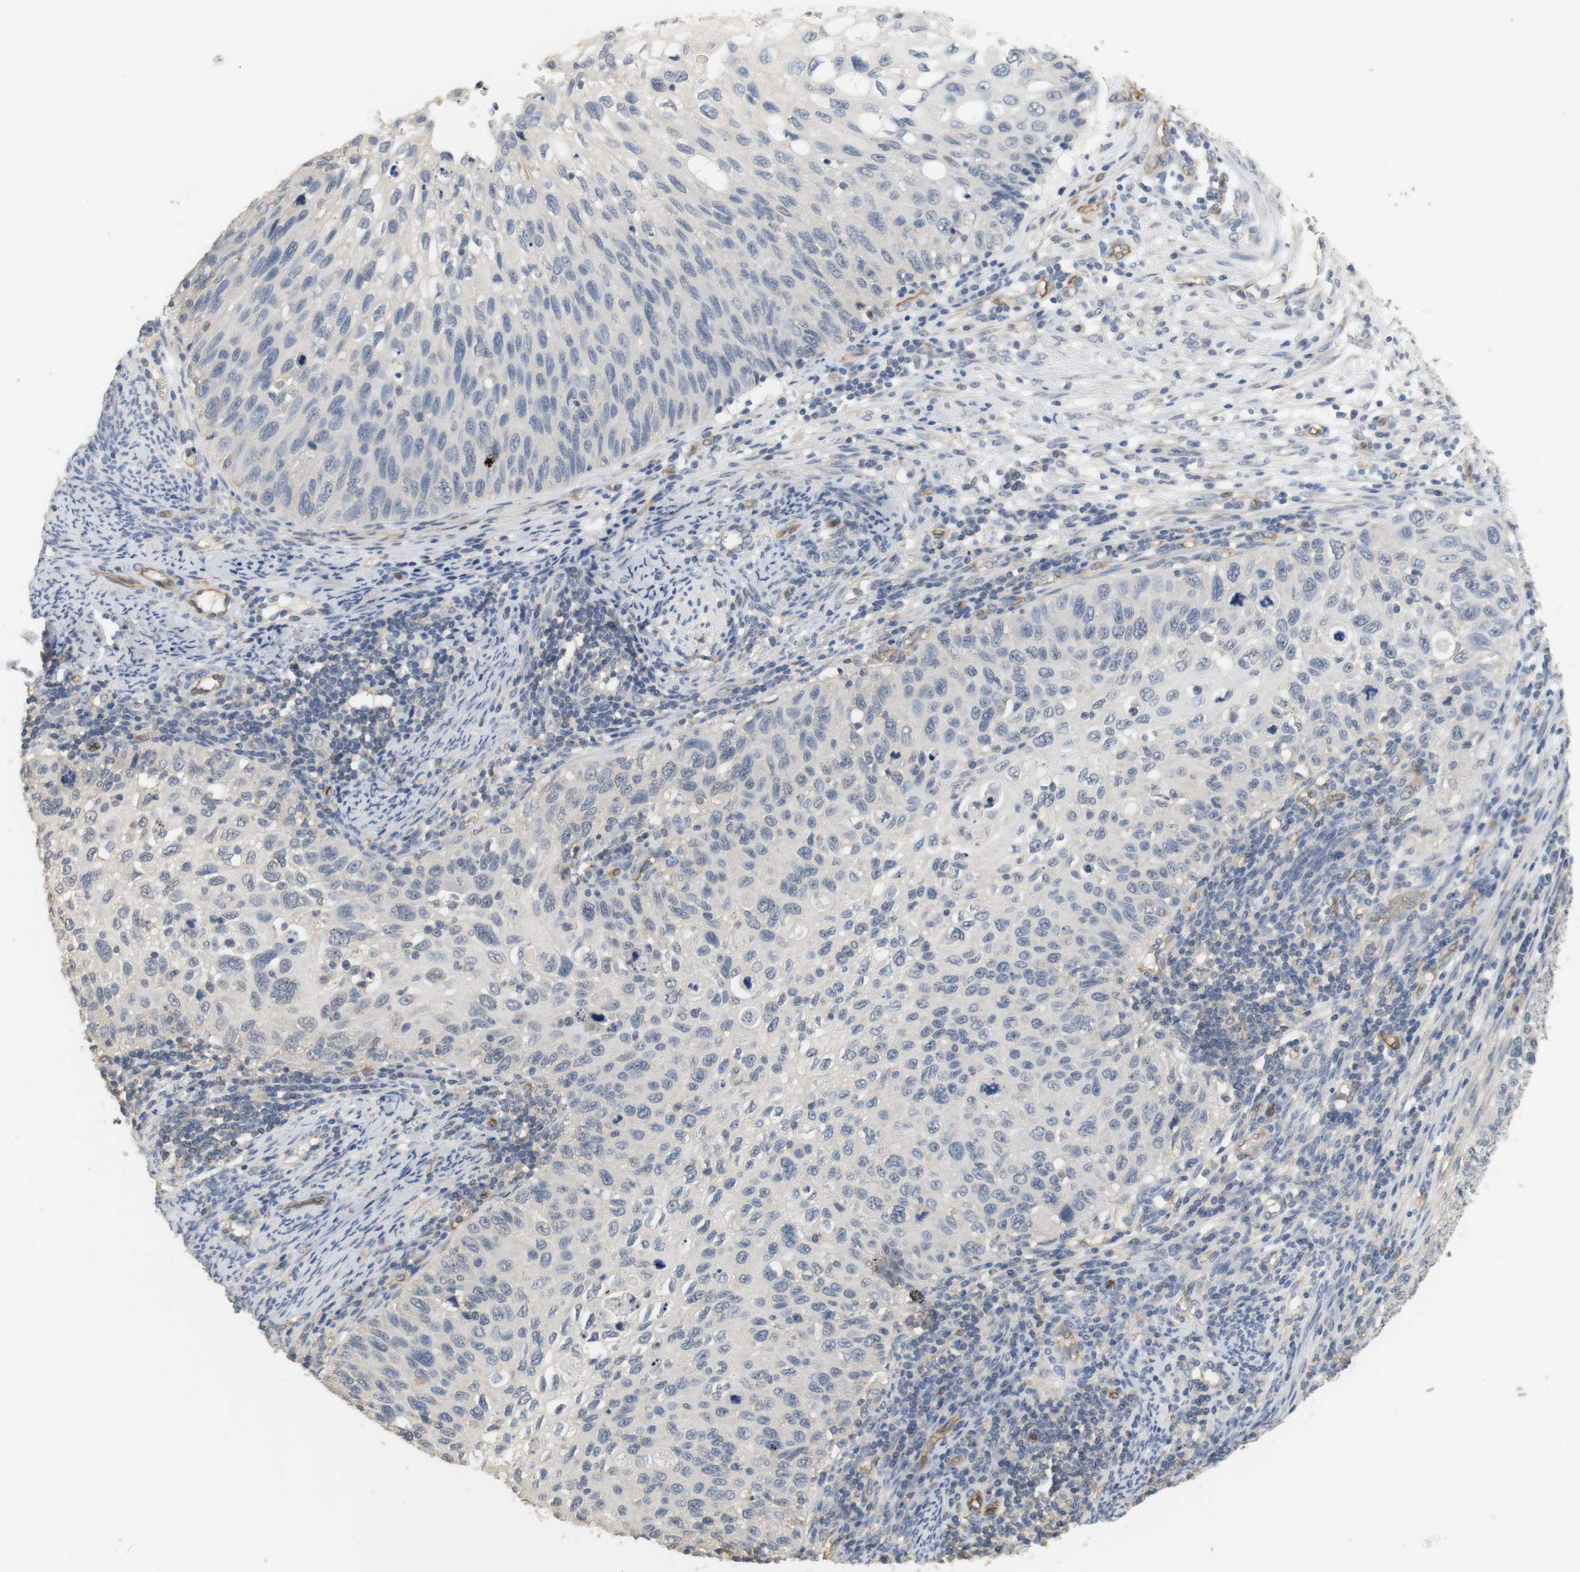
{"staining": {"intensity": "negative", "quantity": "none", "location": "none"}, "tissue": "cervical cancer", "cell_type": "Tumor cells", "image_type": "cancer", "snomed": [{"axis": "morphology", "description": "Squamous cell carcinoma, NOS"}, {"axis": "topography", "description": "Cervix"}], "caption": "This histopathology image is of cervical cancer stained with immunohistochemistry to label a protein in brown with the nuclei are counter-stained blue. There is no staining in tumor cells.", "gene": "OSR1", "patient": {"sex": "female", "age": 70}}